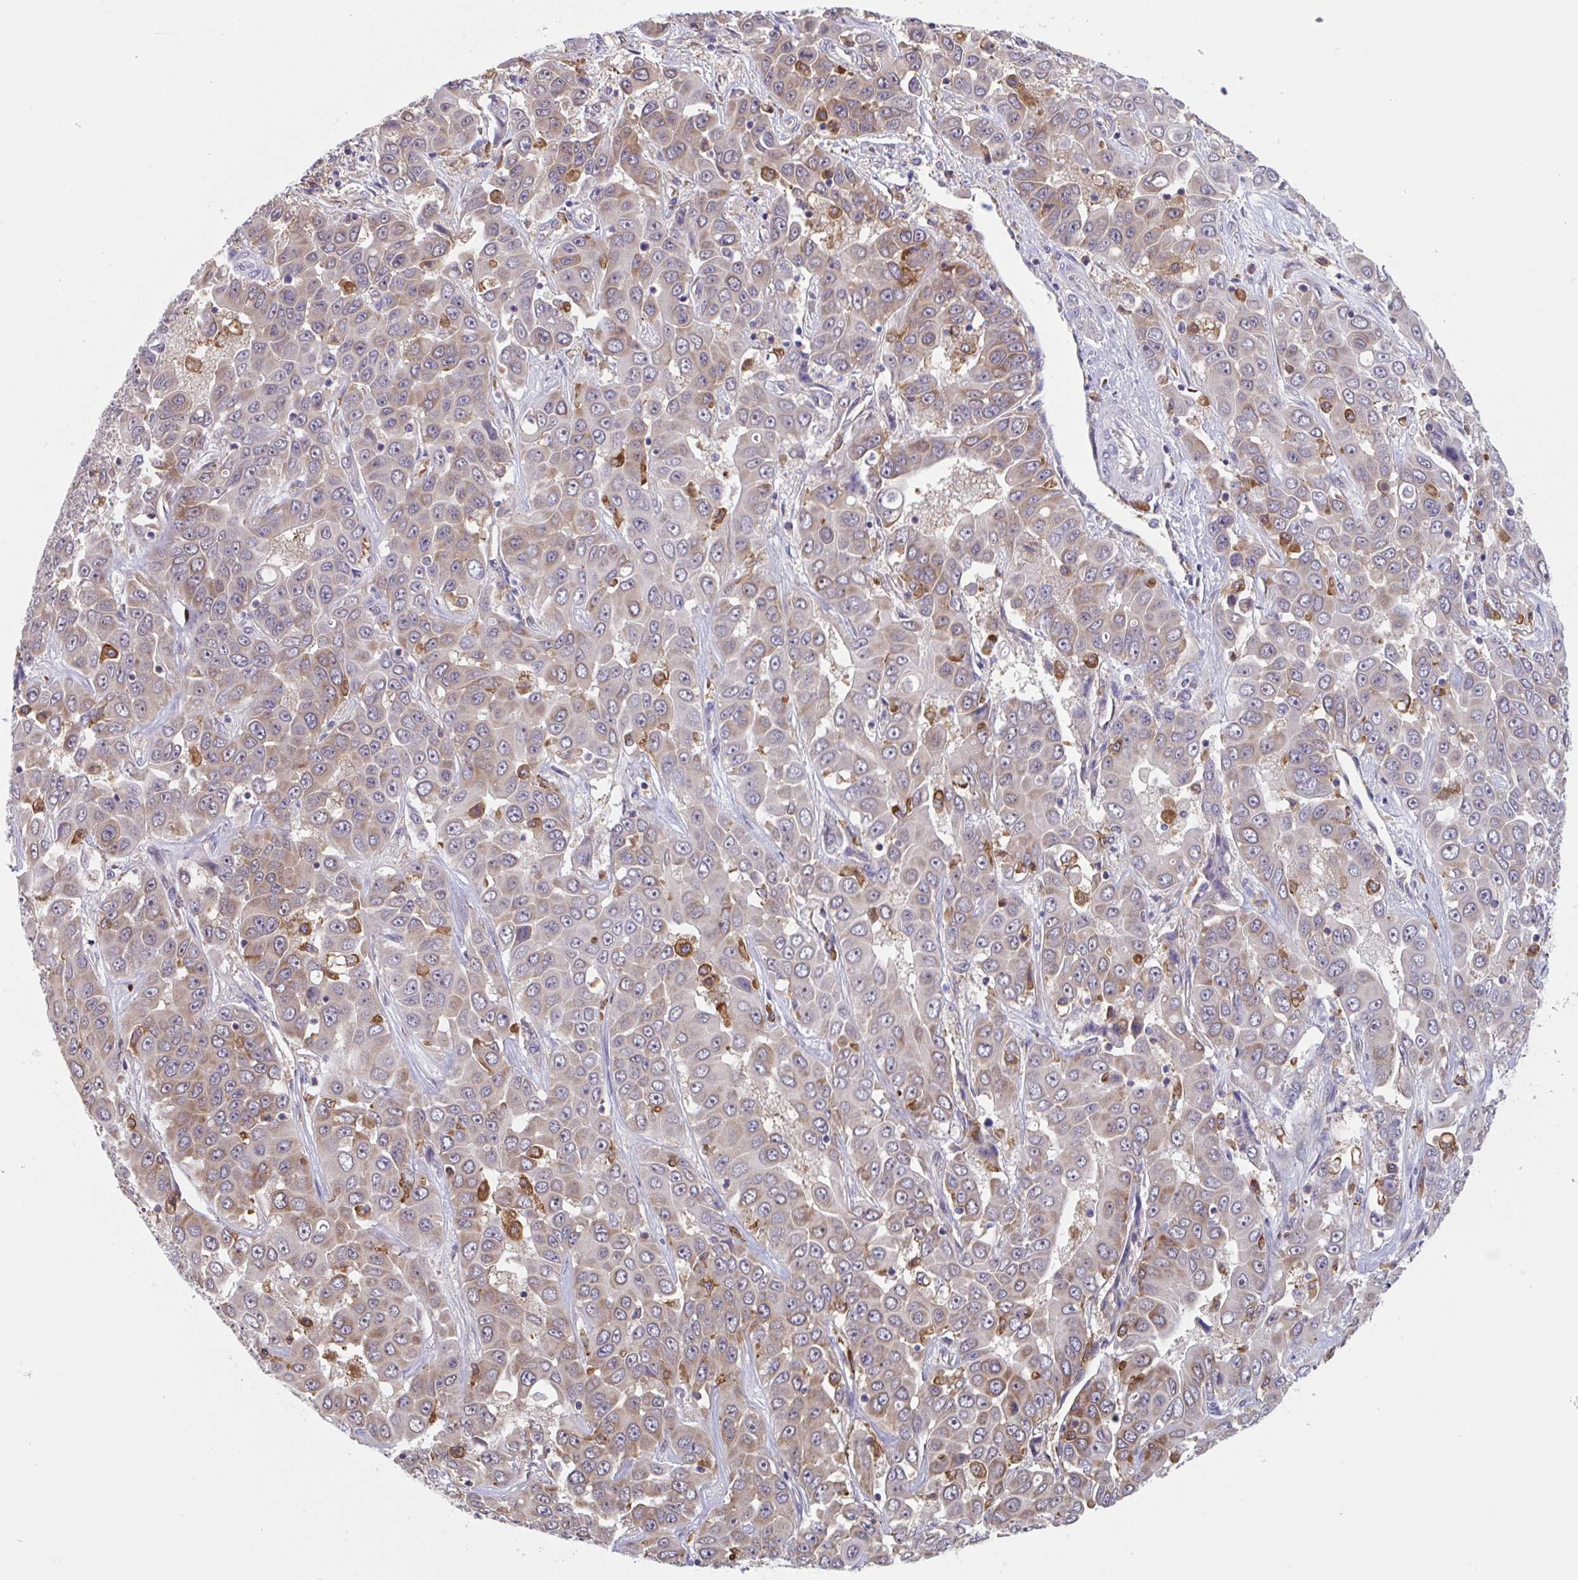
{"staining": {"intensity": "weak", "quantity": "25%-75%", "location": "cytoplasmic/membranous"}, "tissue": "liver cancer", "cell_type": "Tumor cells", "image_type": "cancer", "snomed": [{"axis": "morphology", "description": "Cholangiocarcinoma"}, {"axis": "topography", "description": "Liver"}], "caption": "Liver cancer stained with IHC demonstrates weak cytoplasmic/membranous expression in about 25%-75% of tumor cells.", "gene": "SNX8", "patient": {"sex": "female", "age": 52}}